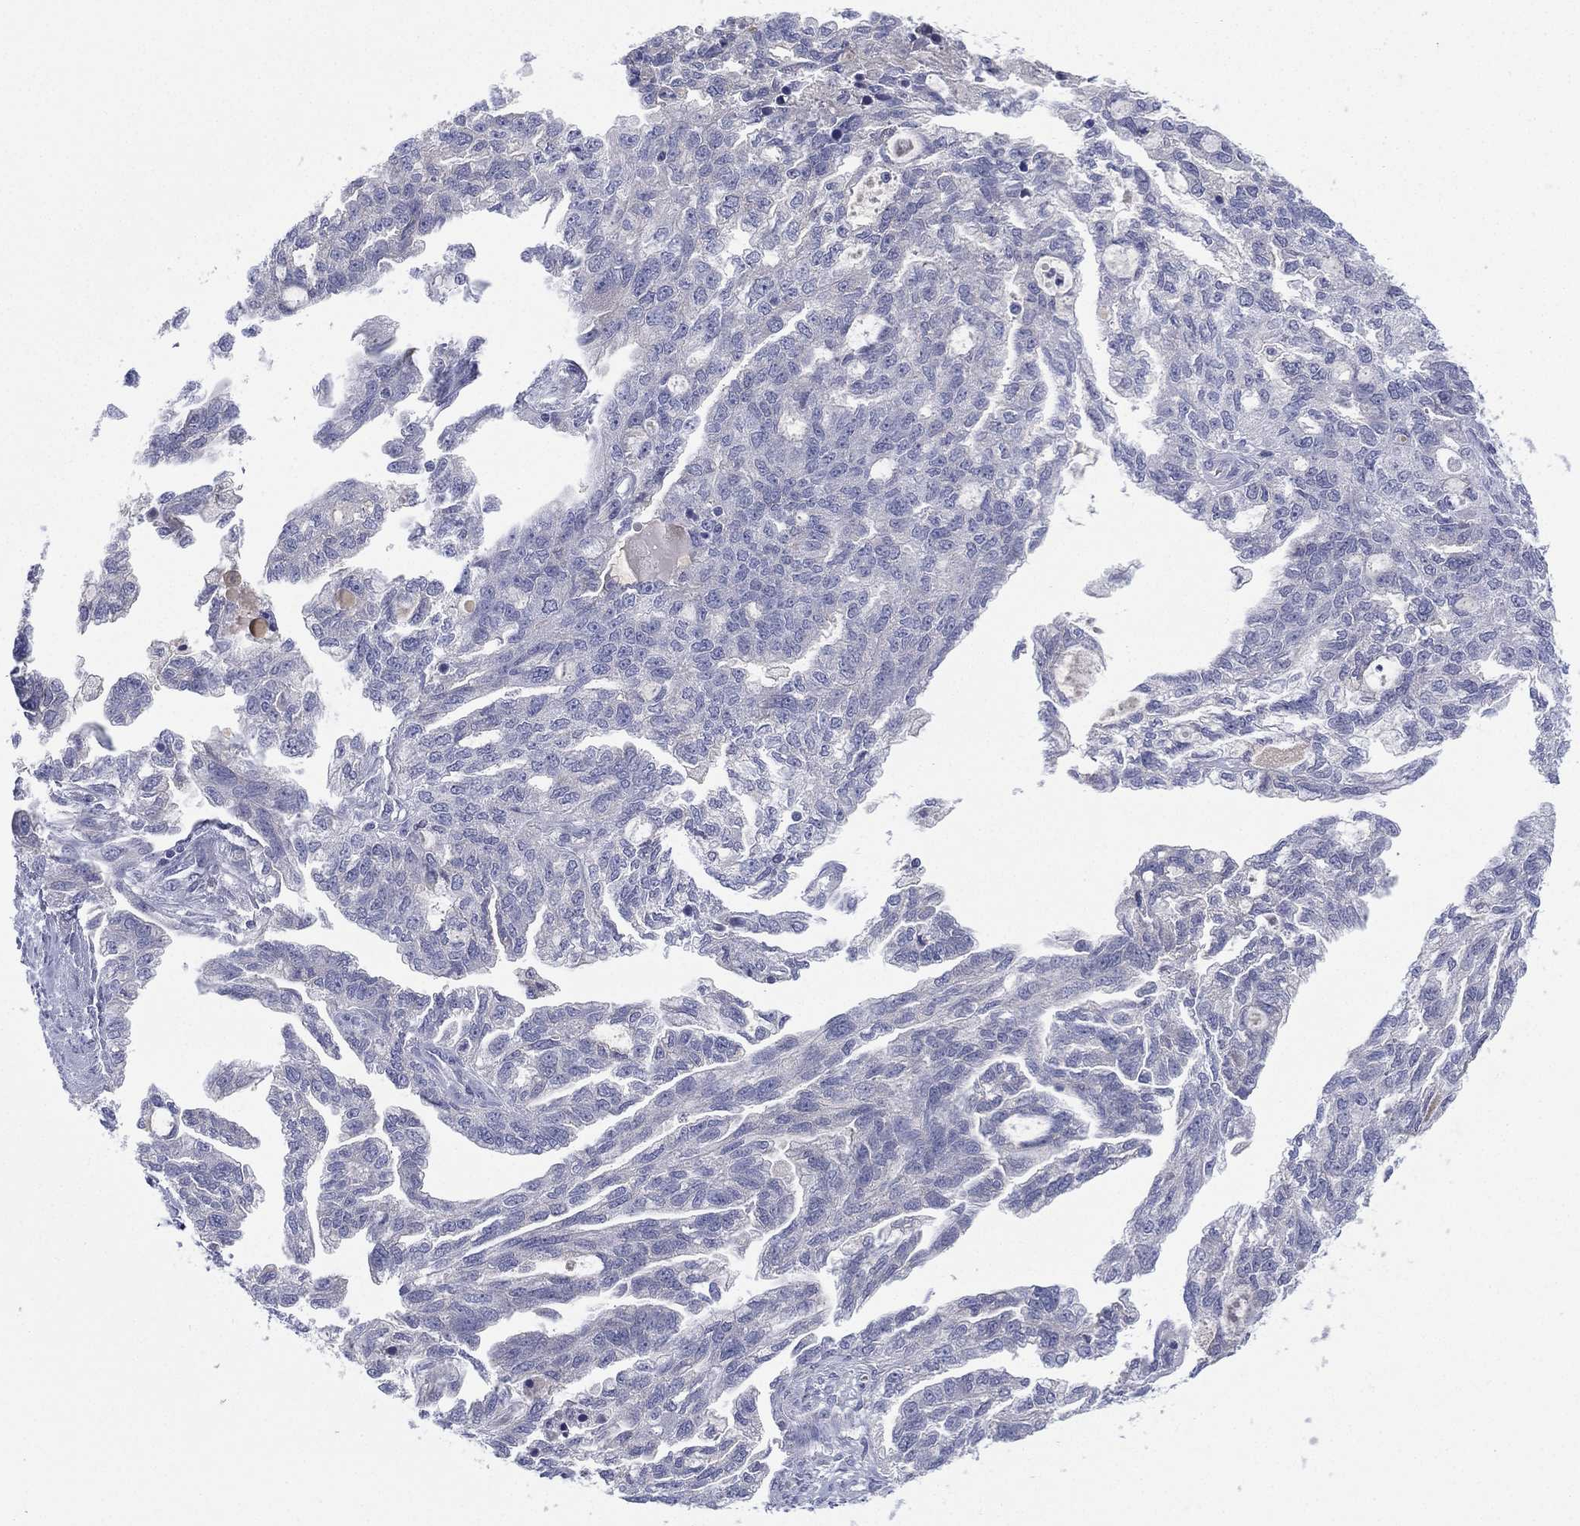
{"staining": {"intensity": "negative", "quantity": "none", "location": "none"}, "tissue": "ovarian cancer", "cell_type": "Tumor cells", "image_type": "cancer", "snomed": [{"axis": "morphology", "description": "Cystadenocarcinoma, serous, NOS"}, {"axis": "topography", "description": "Ovary"}], "caption": "The immunohistochemistry (IHC) histopathology image has no significant staining in tumor cells of ovarian cancer (serous cystadenocarcinoma) tissue. Brightfield microscopy of IHC stained with DAB (3,3'-diaminobenzidine) (brown) and hematoxylin (blue), captured at high magnification.", "gene": "CYP2D6", "patient": {"sex": "female", "age": 51}}